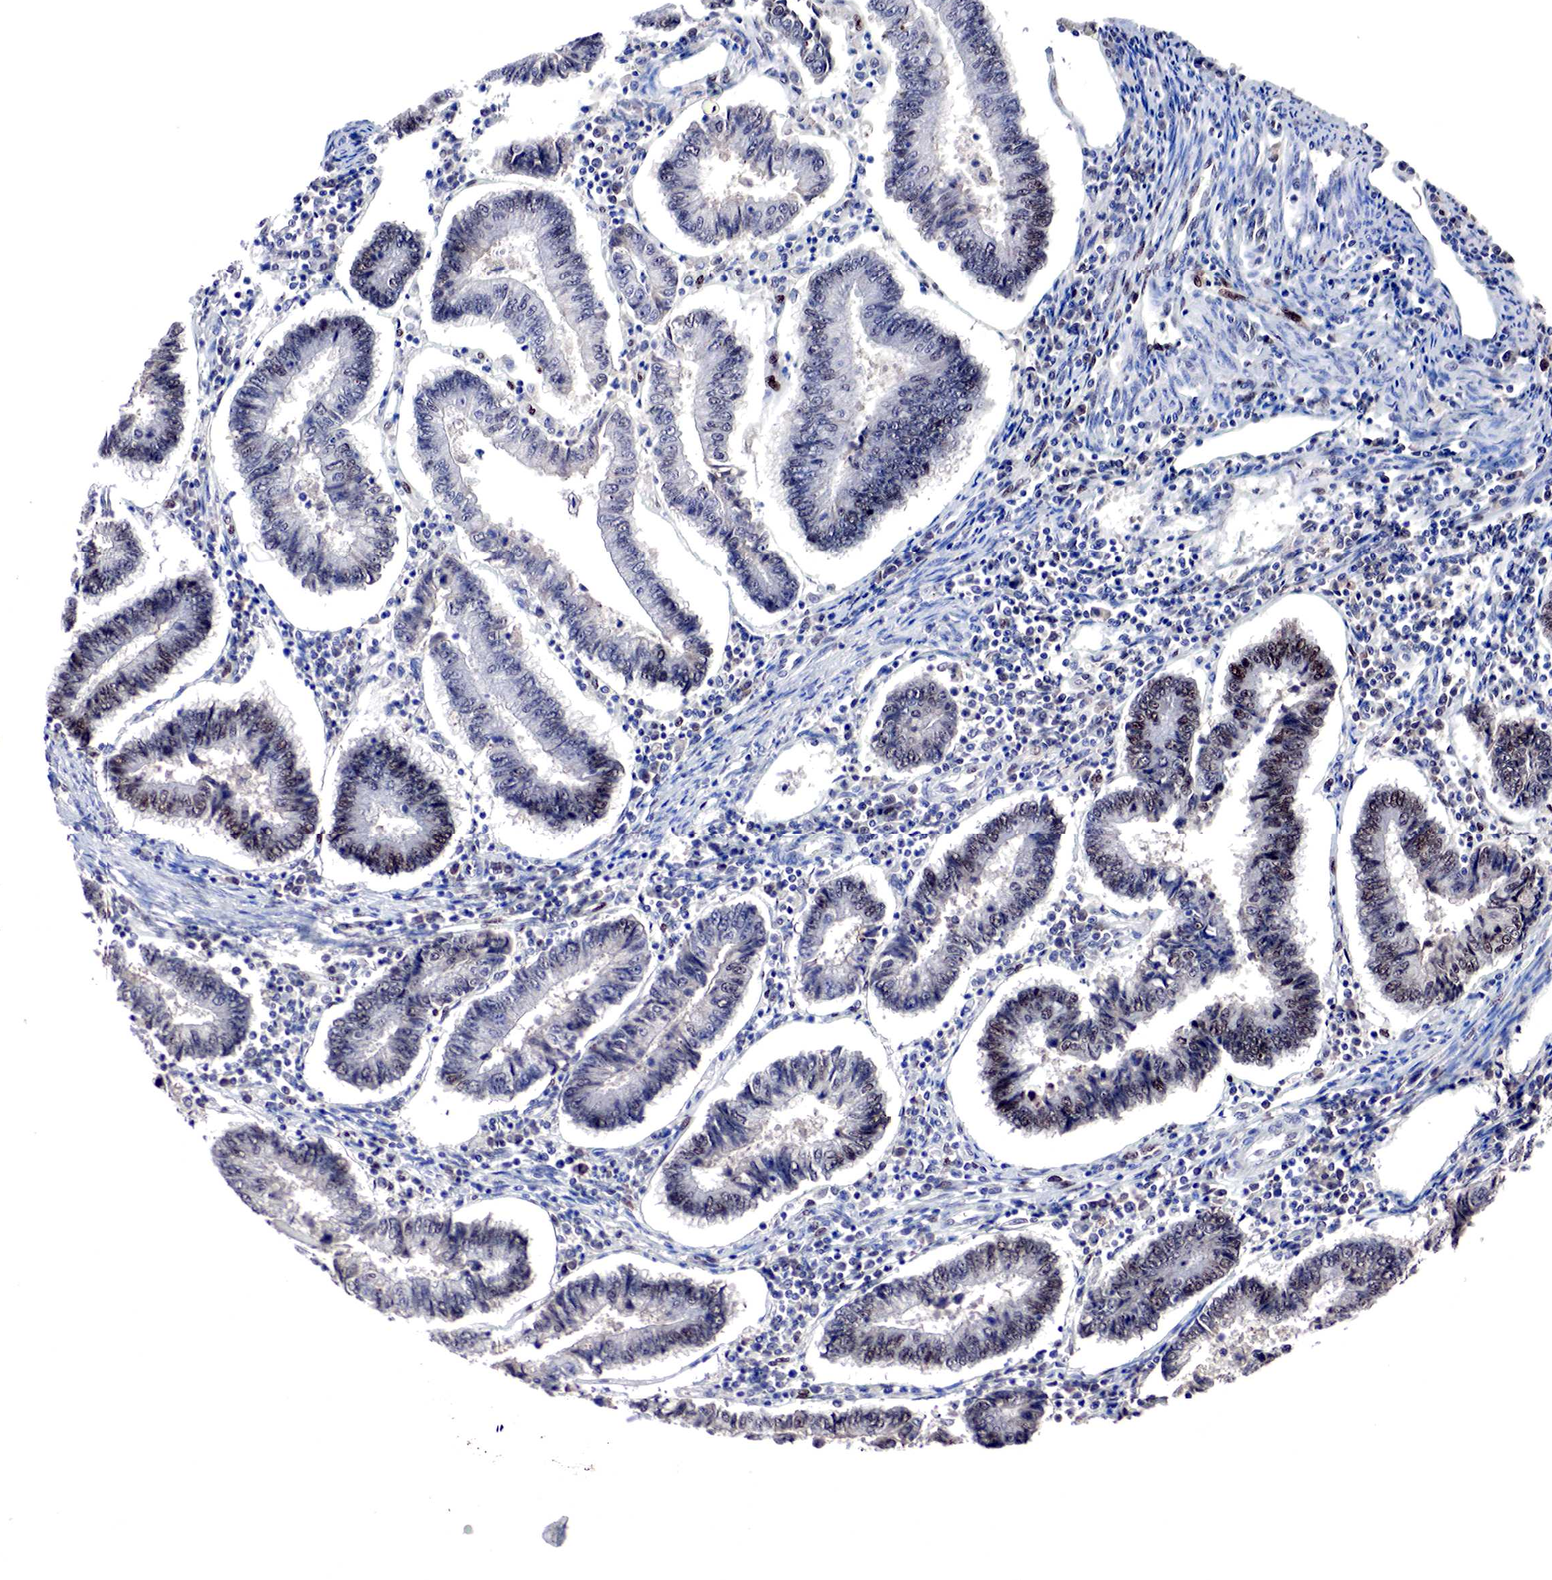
{"staining": {"intensity": "moderate", "quantity": "25%-75%", "location": "nuclear"}, "tissue": "endometrial cancer", "cell_type": "Tumor cells", "image_type": "cancer", "snomed": [{"axis": "morphology", "description": "Adenocarcinoma, NOS"}, {"axis": "topography", "description": "Endometrium"}], "caption": "DAB (3,3'-diaminobenzidine) immunohistochemical staining of human endometrial cancer (adenocarcinoma) displays moderate nuclear protein expression in about 25%-75% of tumor cells.", "gene": "DACH2", "patient": {"sex": "female", "age": 75}}